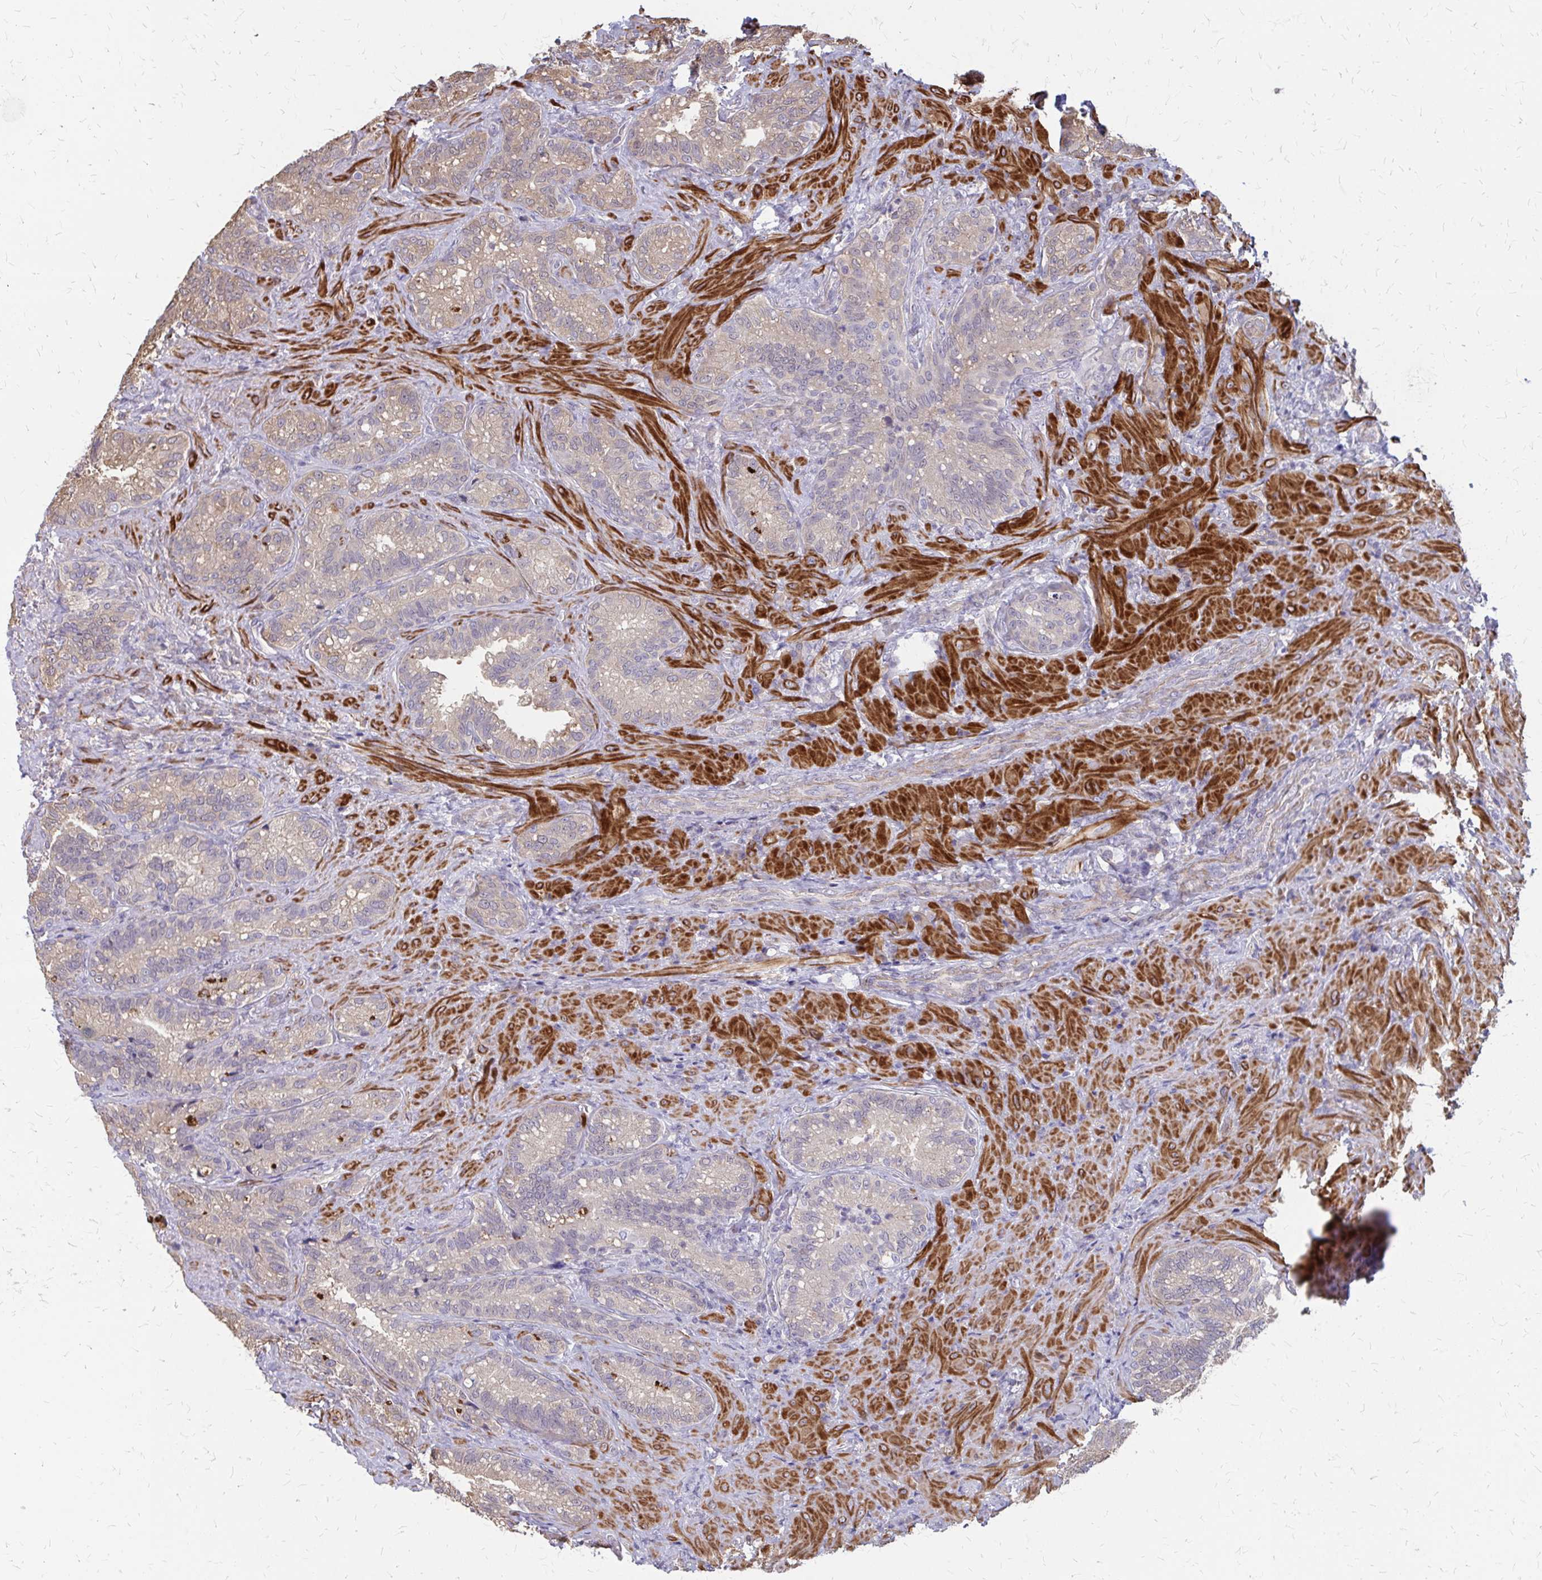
{"staining": {"intensity": "moderate", "quantity": "<25%", "location": "cytoplasmic/membranous"}, "tissue": "seminal vesicle", "cell_type": "Glandular cells", "image_type": "normal", "snomed": [{"axis": "morphology", "description": "Normal tissue, NOS"}, {"axis": "topography", "description": "Seminal veicle"}], "caption": "The image reveals immunohistochemical staining of benign seminal vesicle. There is moderate cytoplasmic/membranous staining is appreciated in about <25% of glandular cells. (DAB (3,3'-diaminobenzidine) IHC with brightfield microscopy, high magnification).", "gene": "IFI44L", "patient": {"sex": "male", "age": 68}}